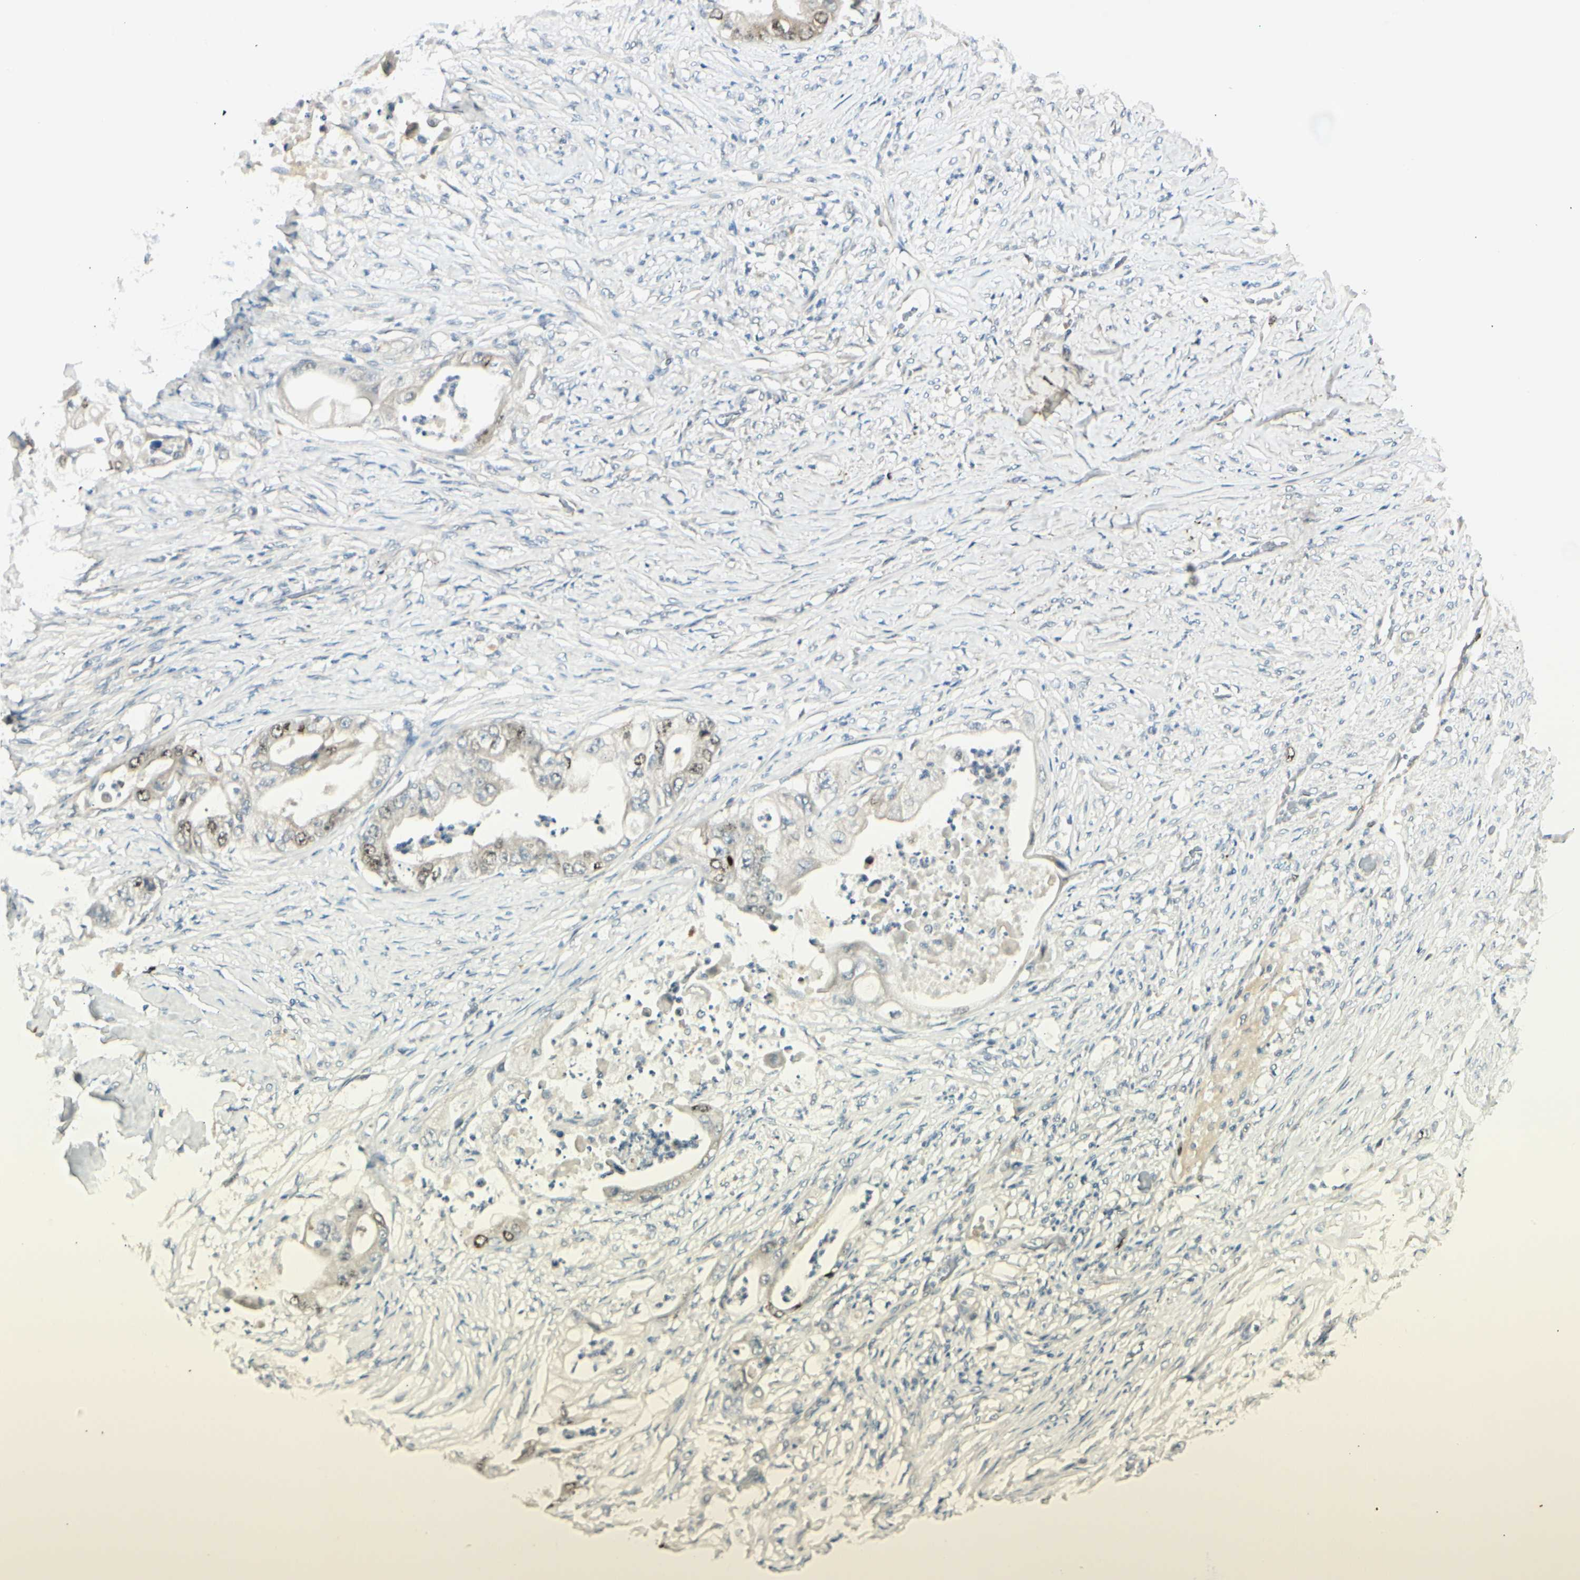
{"staining": {"intensity": "strong", "quantity": "<25%", "location": "nuclear"}, "tissue": "stomach cancer", "cell_type": "Tumor cells", "image_type": "cancer", "snomed": [{"axis": "morphology", "description": "Adenocarcinoma, NOS"}, {"axis": "topography", "description": "Stomach"}], "caption": "DAB (3,3'-diaminobenzidine) immunohistochemical staining of human adenocarcinoma (stomach) shows strong nuclear protein expression in about <25% of tumor cells.", "gene": "PITX1", "patient": {"sex": "female", "age": 73}}